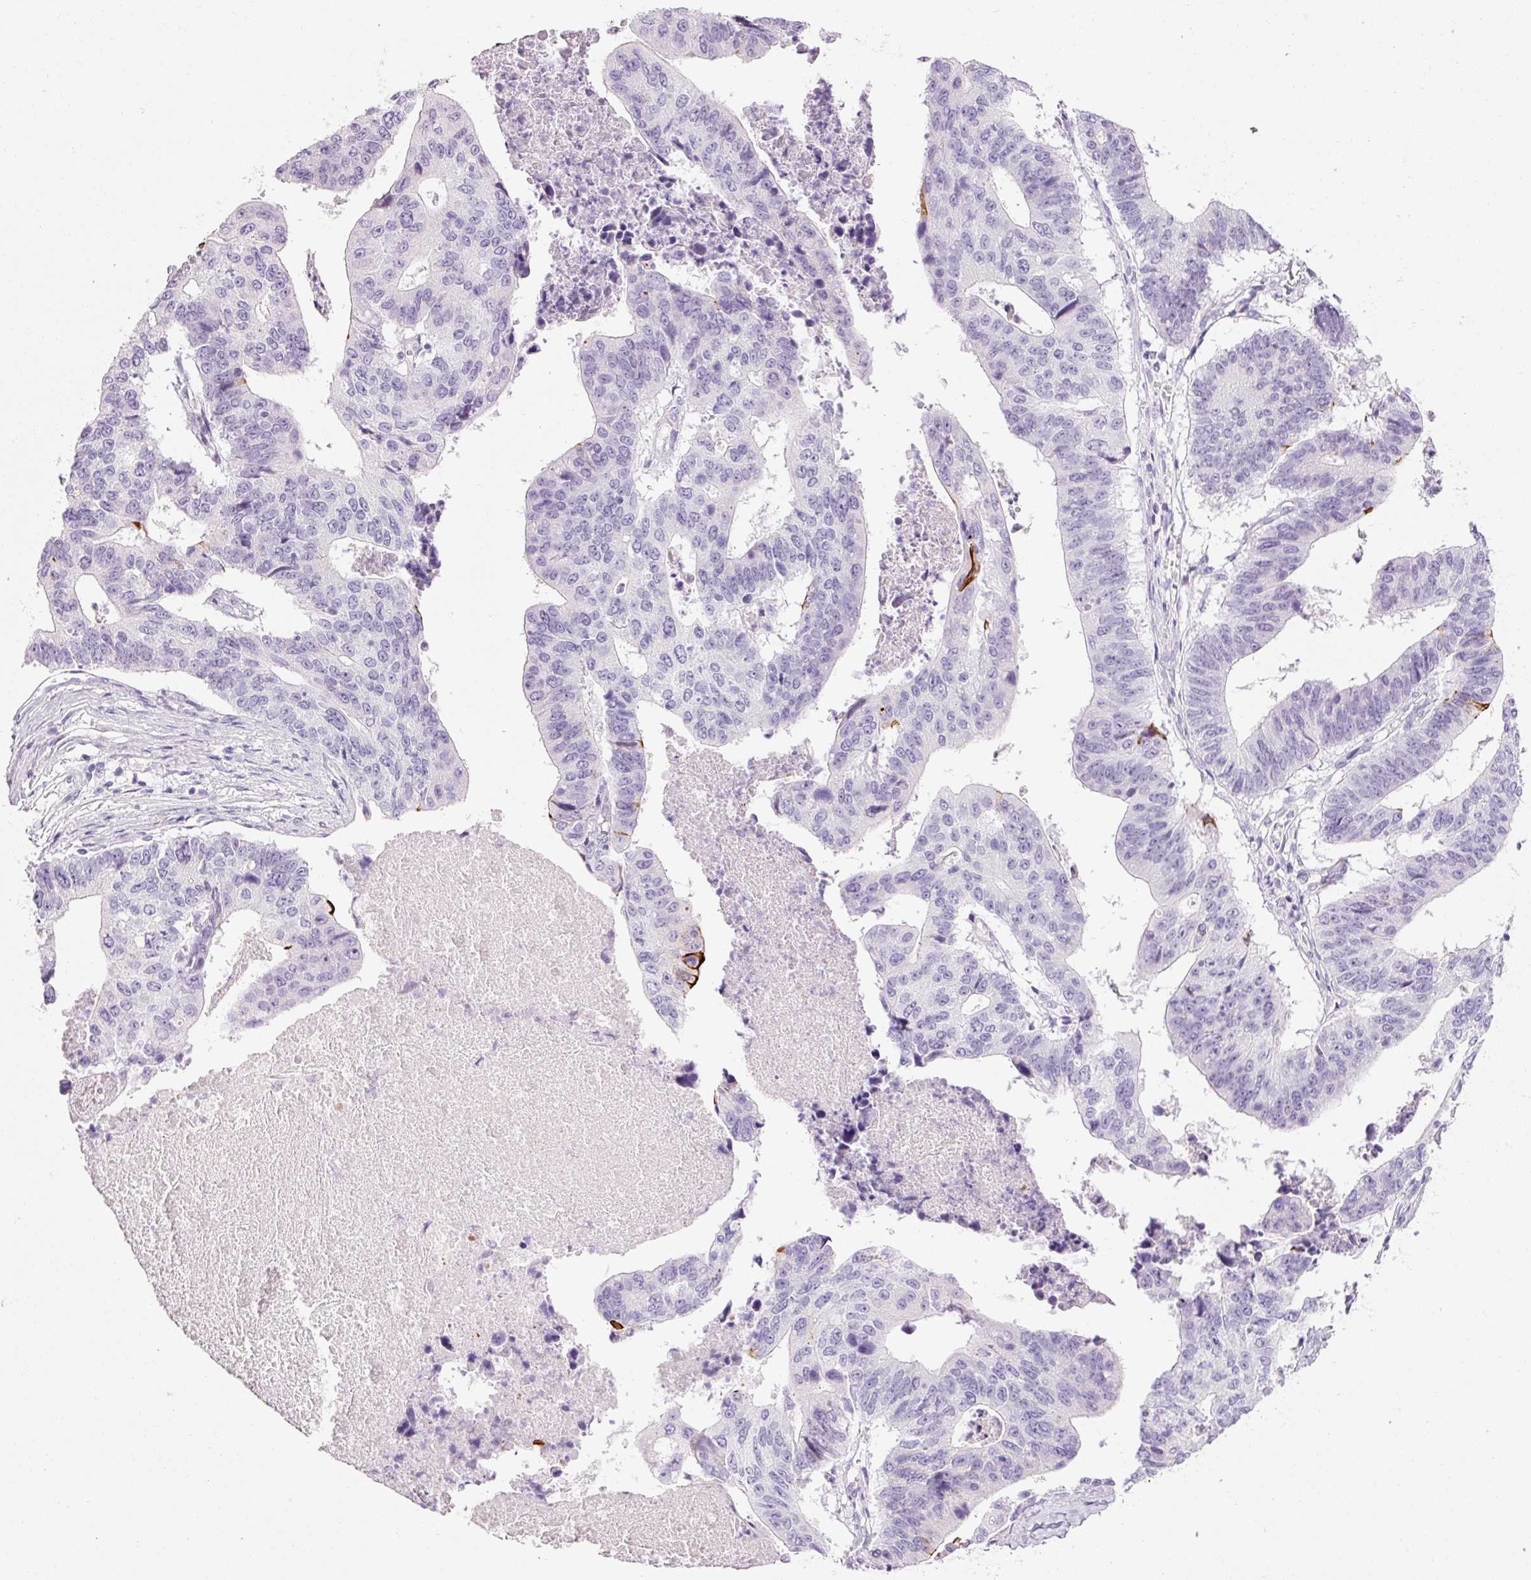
{"staining": {"intensity": "strong", "quantity": "<25%", "location": "cytoplasmic/membranous"}, "tissue": "stomach cancer", "cell_type": "Tumor cells", "image_type": "cancer", "snomed": [{"axis": "morphology", "description": "Adenocarcinoma, NOS"}, {"axis": "topography", "description": "Stomach"}], "caption": "Tumor cells demonstrate medium levels of strong cytoplasmic/membranous expression in approximately <25% of cells in human stomach cancer.", "gene": "ANKRD20A1", "patient": {"sex": "male", "age": 59}}